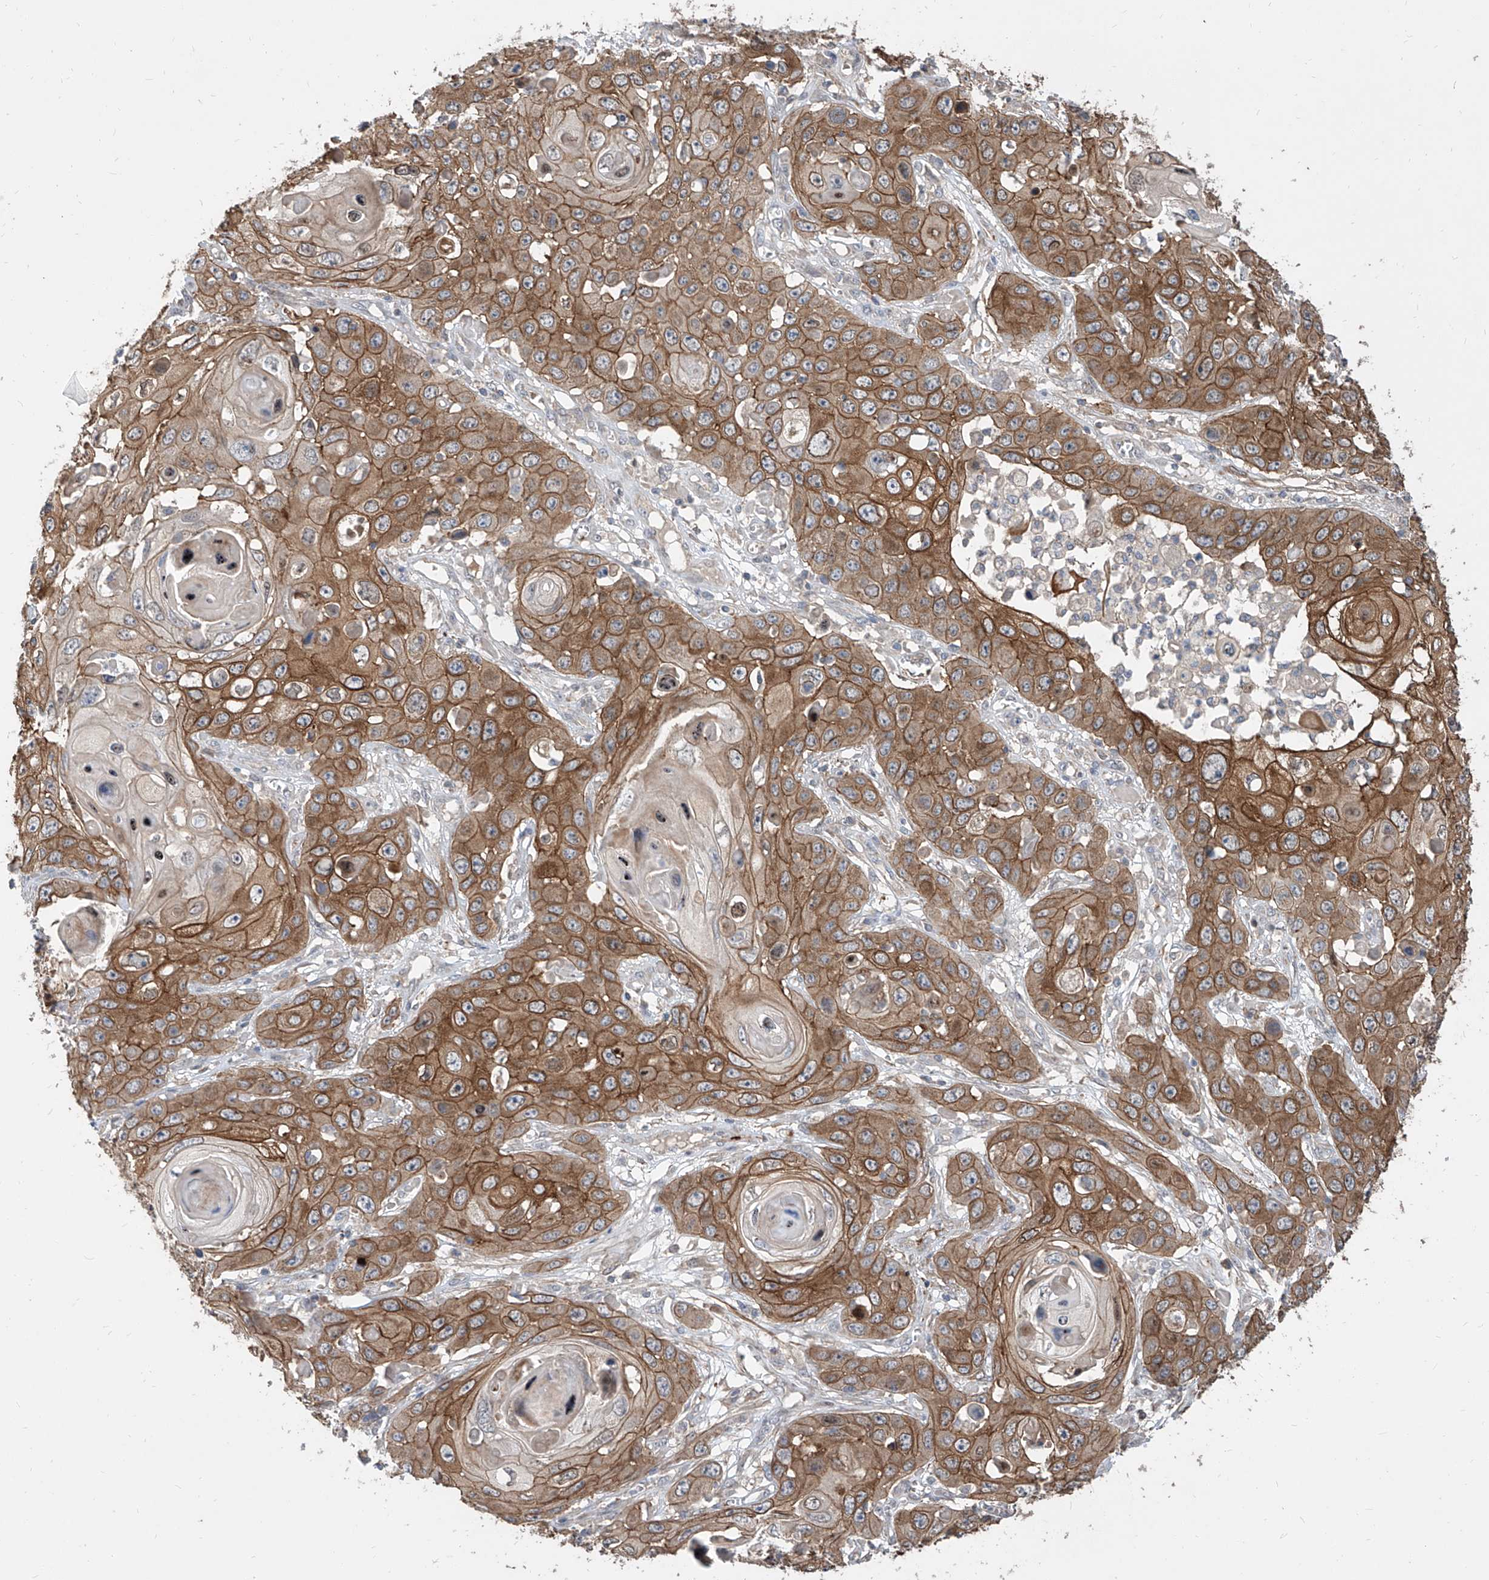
{"staining": {"intensity": "strong", "quantity": ">75%", "location": "cytoplasmic/membranous"}, "tissue": "skin cancer", "cell_type": "Tumor cells", "image_type": "cancer", "snomed": [{"axis": "morphology", "description": "Squamous cell carcinoma, NOS"}, {"axis": "topography", "description": "Skin"}], "caption": "Protein analysis of skin cancer tissue displays strong cytoplasmic/membranous expression in about >75% of tumor cells.", "gene": "FAM83B", "patient": {"sex": "male", "age": 55}}